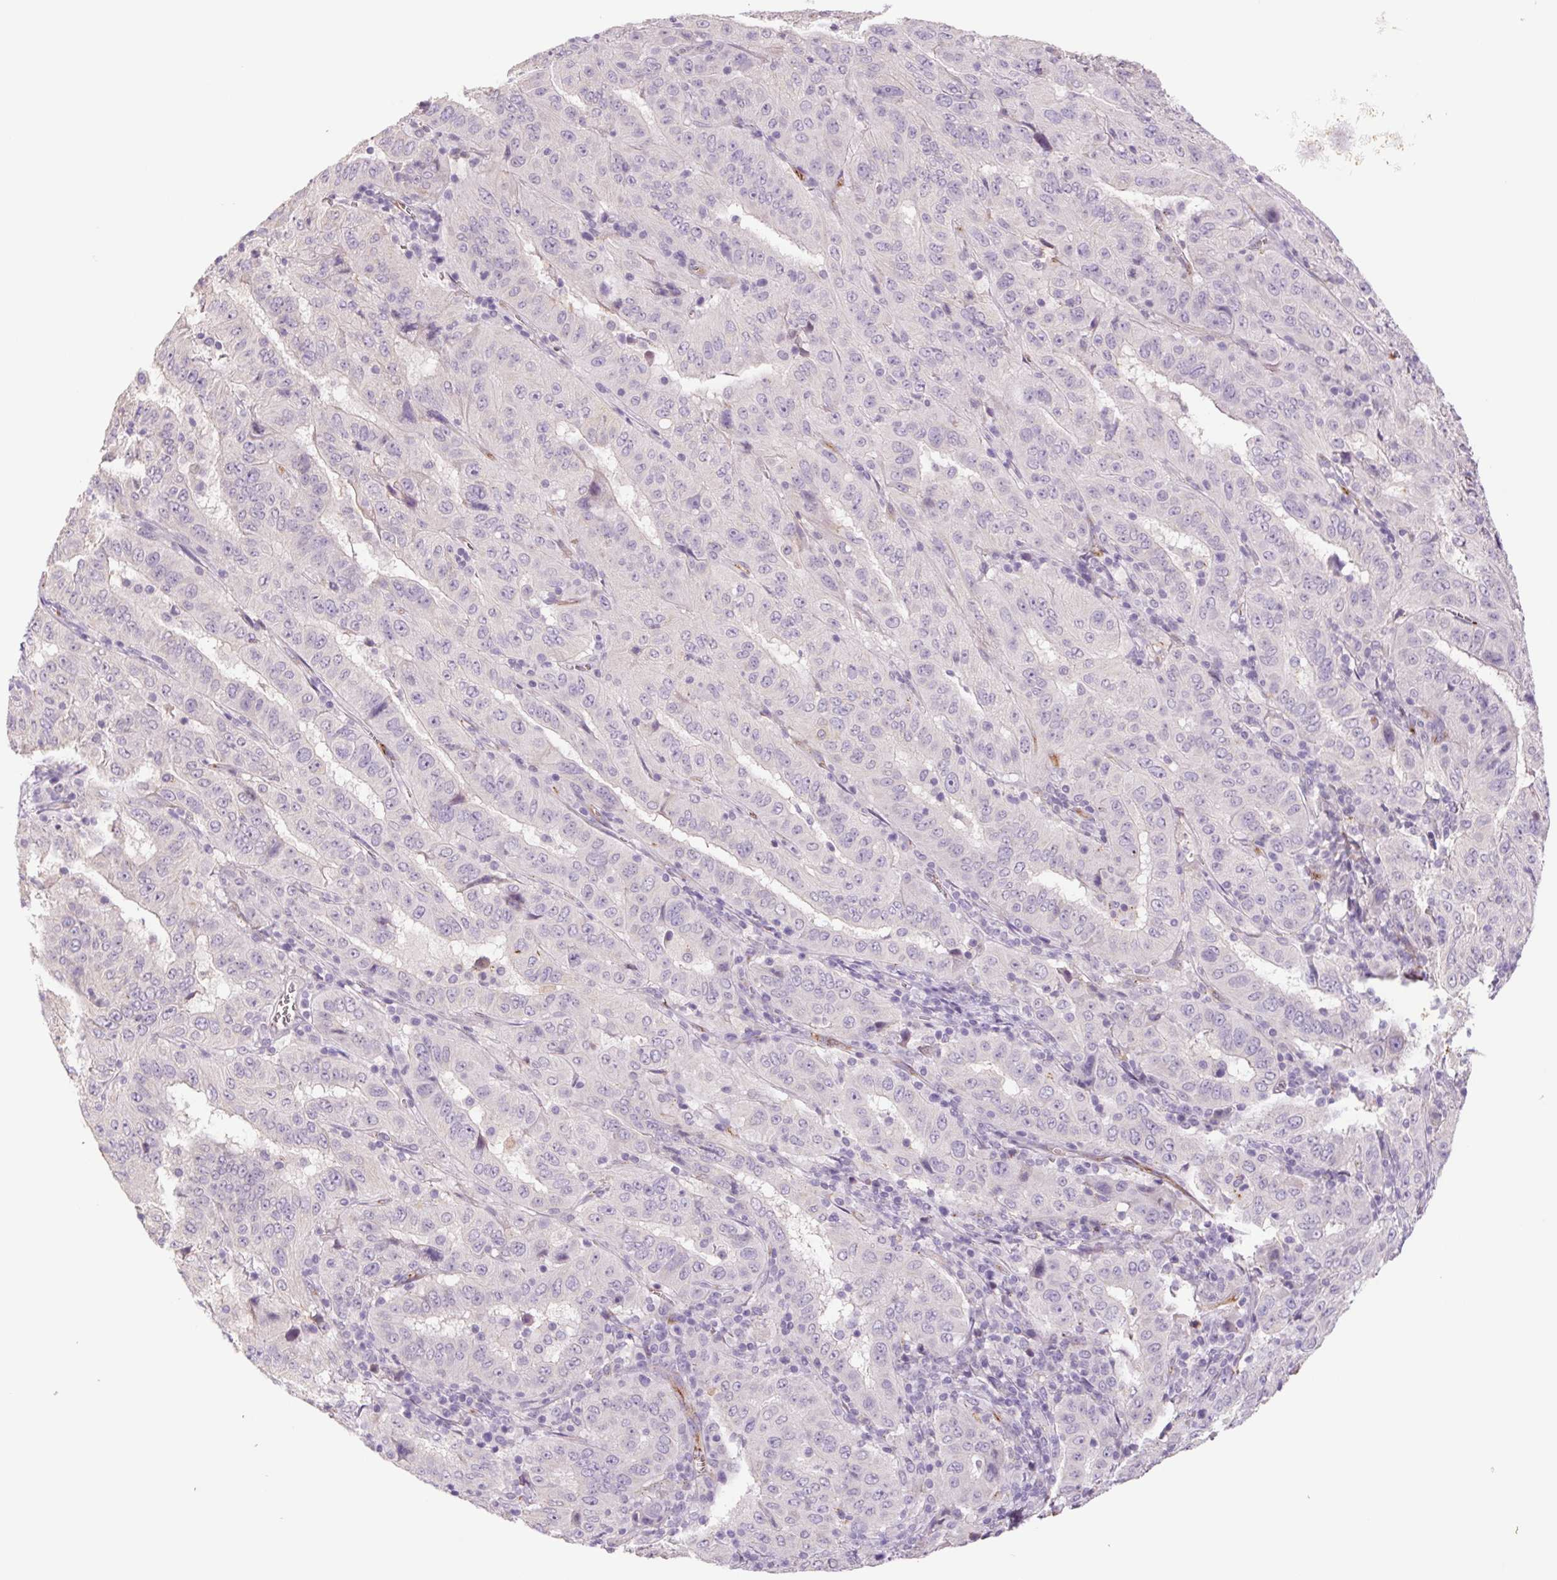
{"staining": {"intensity": "negative", "quantity": "none", "location": "none"}, "tissue": "pancreatic cancer", "cell_type": "Tumor cells", "image_type": "cancer", "snomed": [{"axis": "morphology", "description": "Adenocarcinoma, NOS"}, {"axis": "topography", "description": "Pancreas"}], "caption": "Tumor cells are negative for brown protein staining in adenocarcinoma (pancreatic). The staining was performed using DAB (3,3'-diaminobenzidine) to visualize the protein expression in brown, while the nuclei were stained in blue with hematoxylin (Magnification: 20x).", "gene": "IGFL3", "patient": {"sex": "male", "age": 63}}